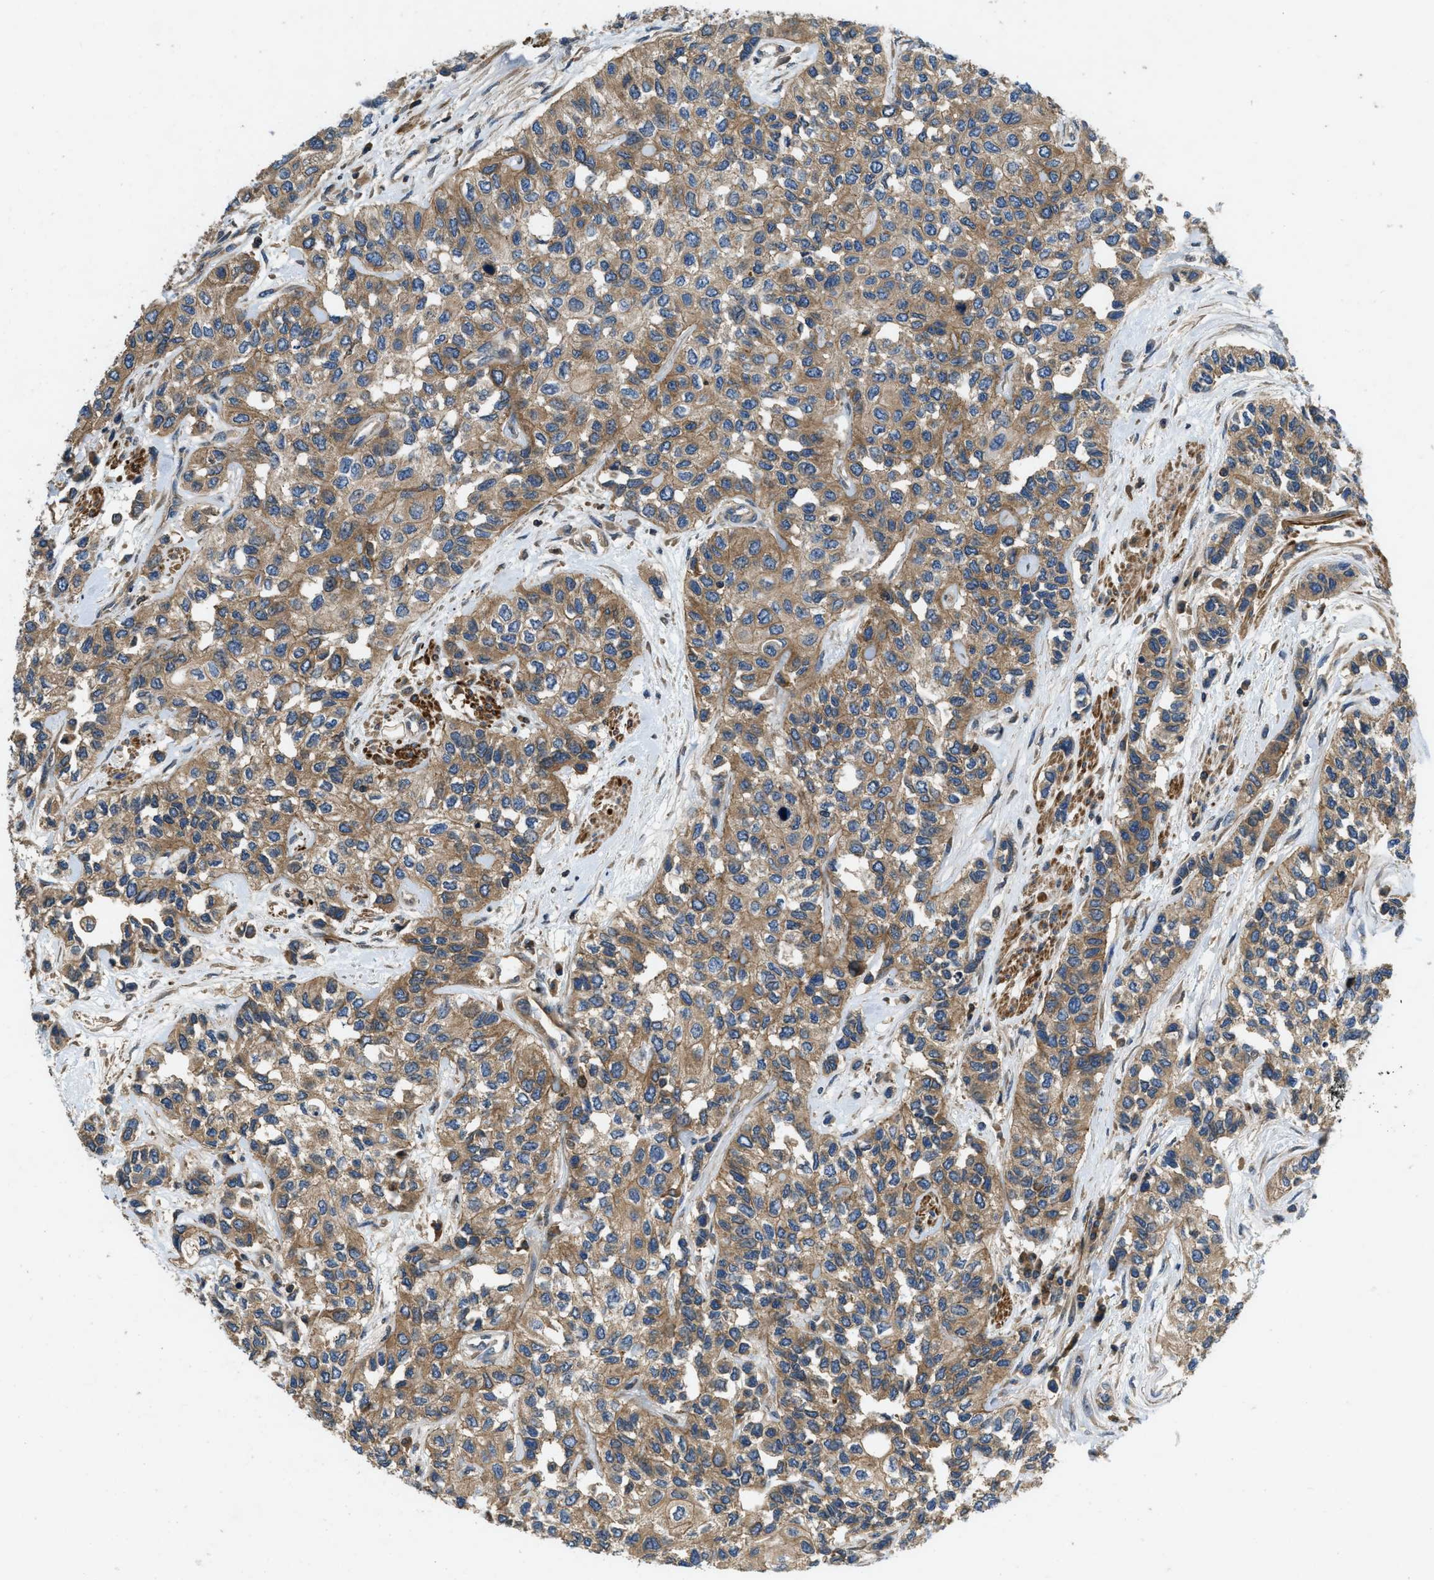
{"staining": {"intensity": "moderate", "quantity": ">75%", "location": "cytoplasmic/membranous"}, "tissue": "urothelial cancer", "cell_type": "Tumor cells", "image_type": "cancer", "snomed": [{"axis": "morphology", "description": "Urothelial carcinoma, High grade"}, {"axis": "topography", "description": "Urinary bladder"}], "caption": "Protein staining shows moderate cytoplasmic/membranous staining in approximately >75% of tumor cells in urothelial cancer.", "gene": "CNNM3", "patient": {"sex": "female", "age": 56}}